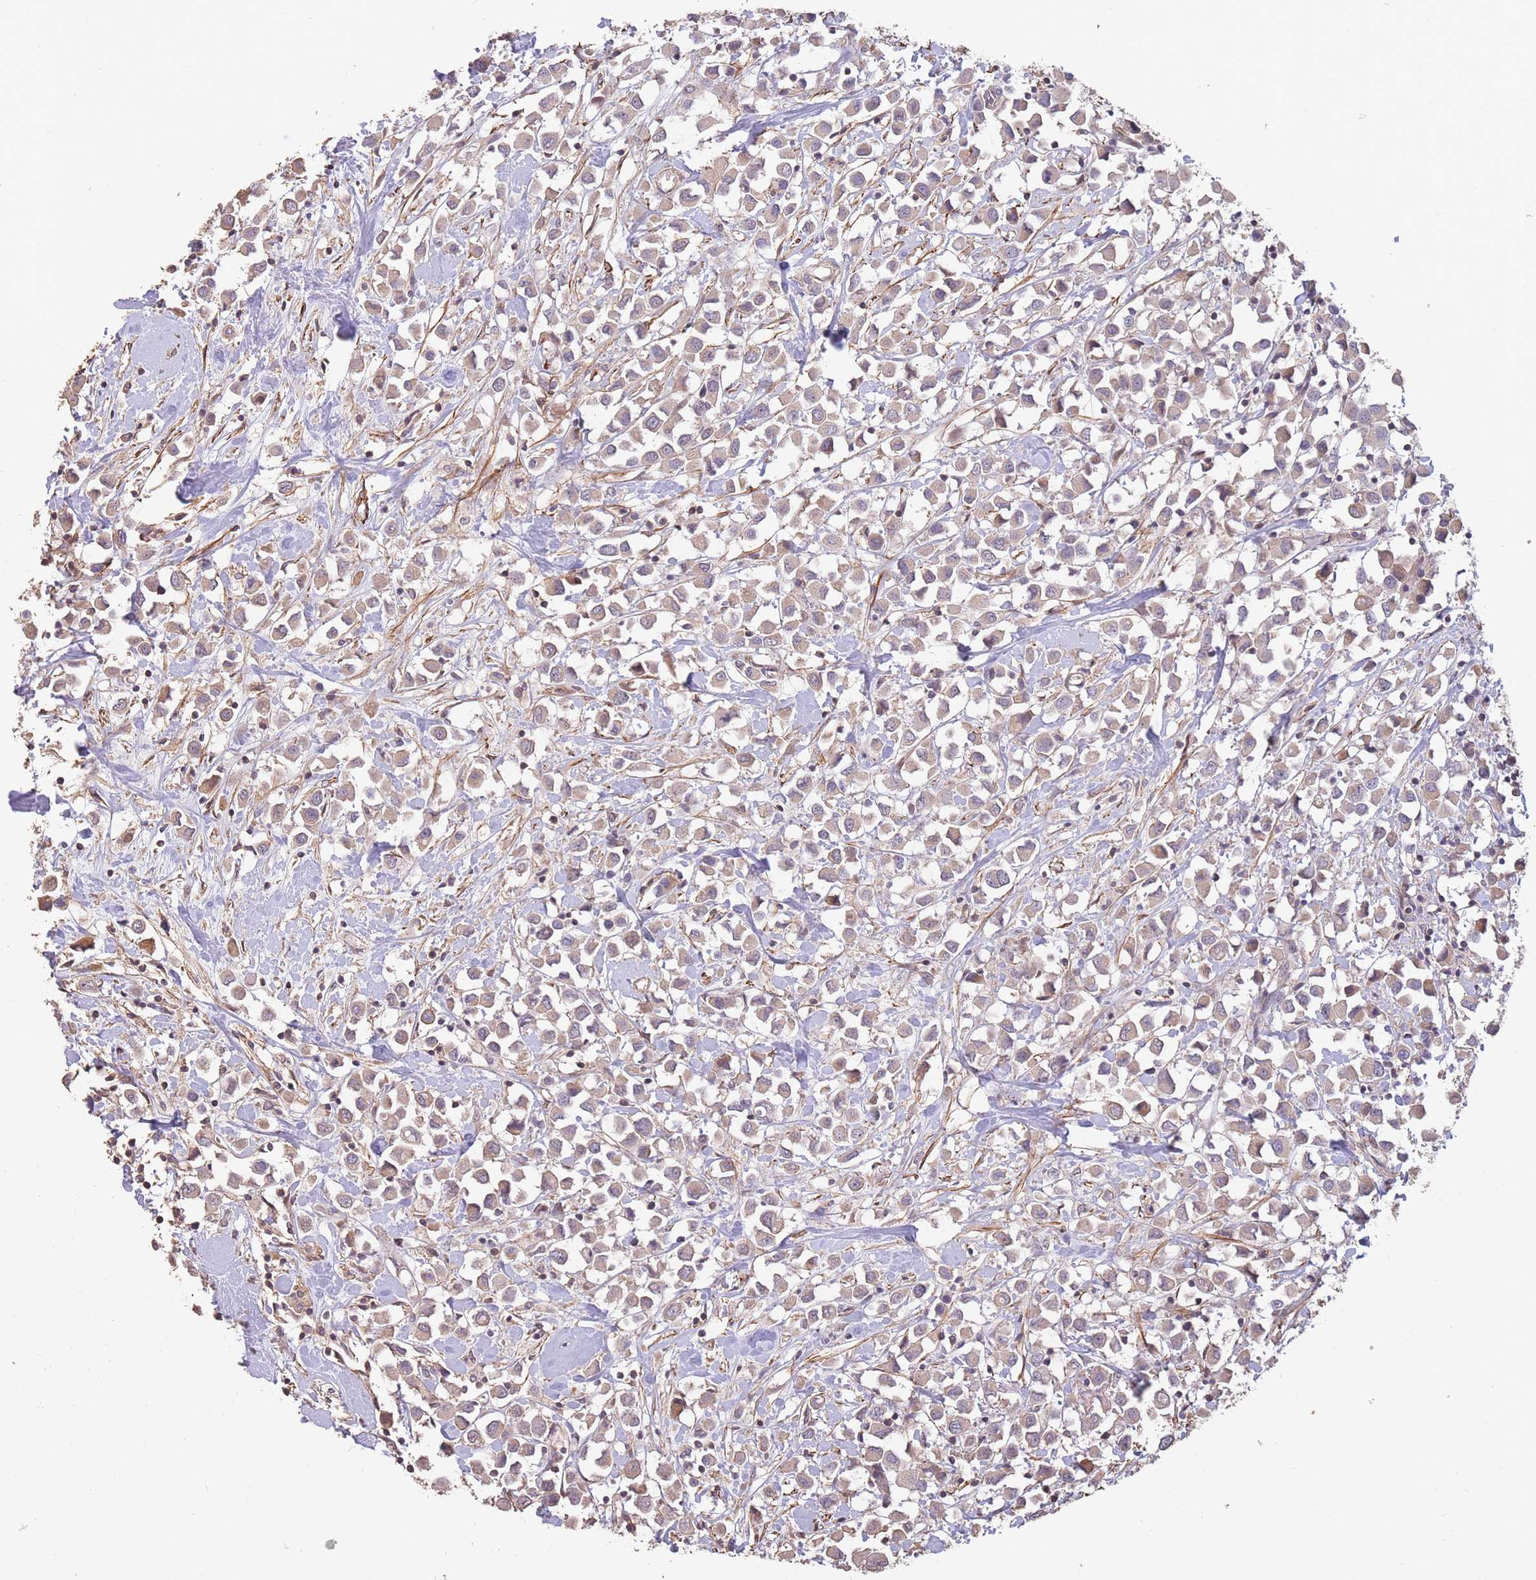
{"staining": {"intensity": "weak", "quantity": ">75%", "location": "cytoplasmic/membranous"}, "tissue": "breast cancer", "cell_type": "Tumor cells", "image_type": "cancer", "snomed": [{"axis": "morphology", "description": "Duct carcinoma"}, {"axis": "topography", "description": "Breast"}], "caption": "Immunohistochemical staining of infiltrating ductal carcinoma (breast) exhibits low levels of weak cytoplasmic/membranous protein staining in about >75% of tumor cells. (DAB IHC with brightfield microscopy, high magnification).", "gene": "NLRC4", "patient": {"sex": "female", "age": 61}}